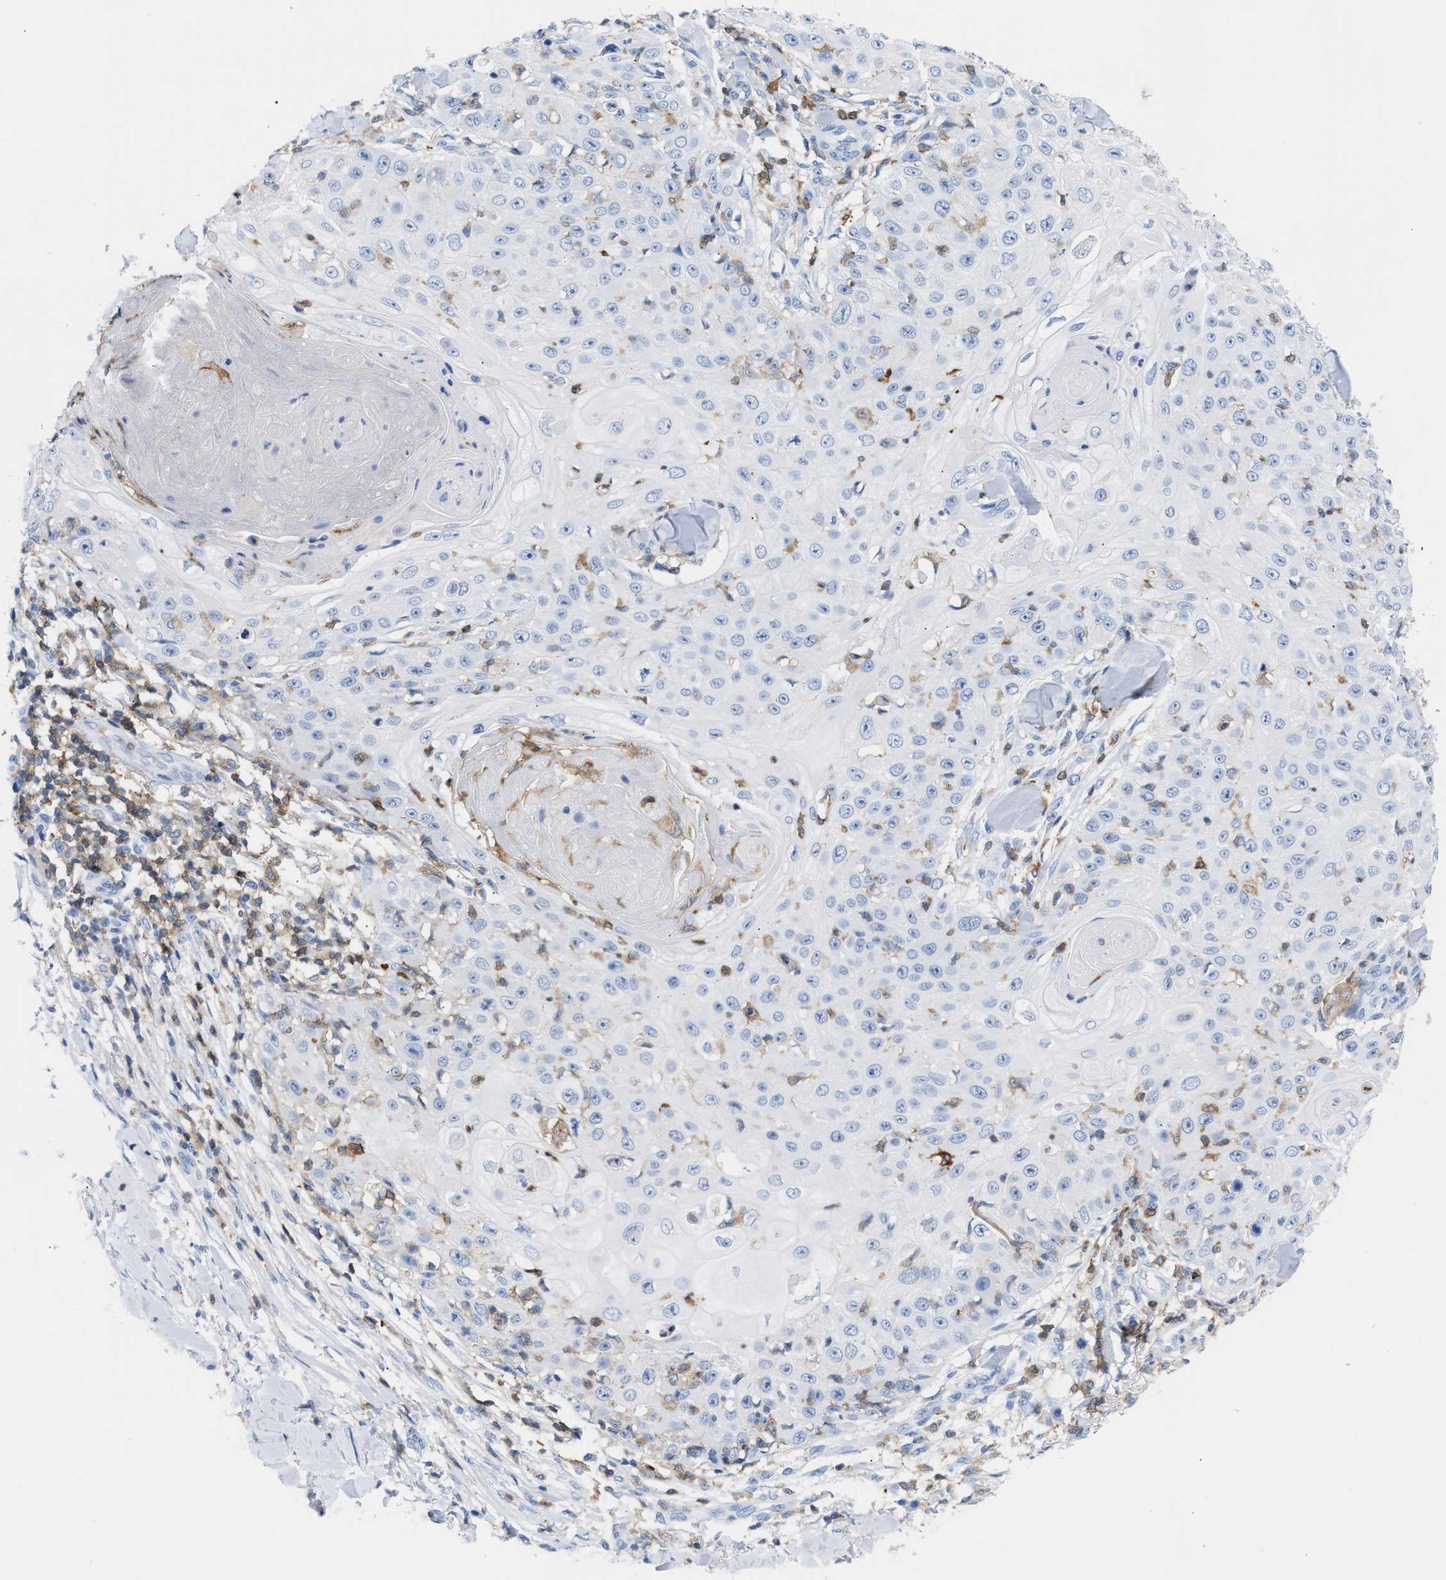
{"staining": {"intensity": "negative", "quantity": "none", "location": "none"}, "tissue": "skin cancer", "cell_type": "Tumor cells", "image_type": "cancer", "snomed": [{"axis": "morphology", "description": "Squamous cell carcinoma, NOS"}, {"axis": "topography", "description": "Skin"}], "caption": "Immunohistochemical staining of human squamous cell carcinoma (skin) shows no significant expression in tumor cells.", "gene": "LCP1", "patient": {"sex": "male", "age": 86}}